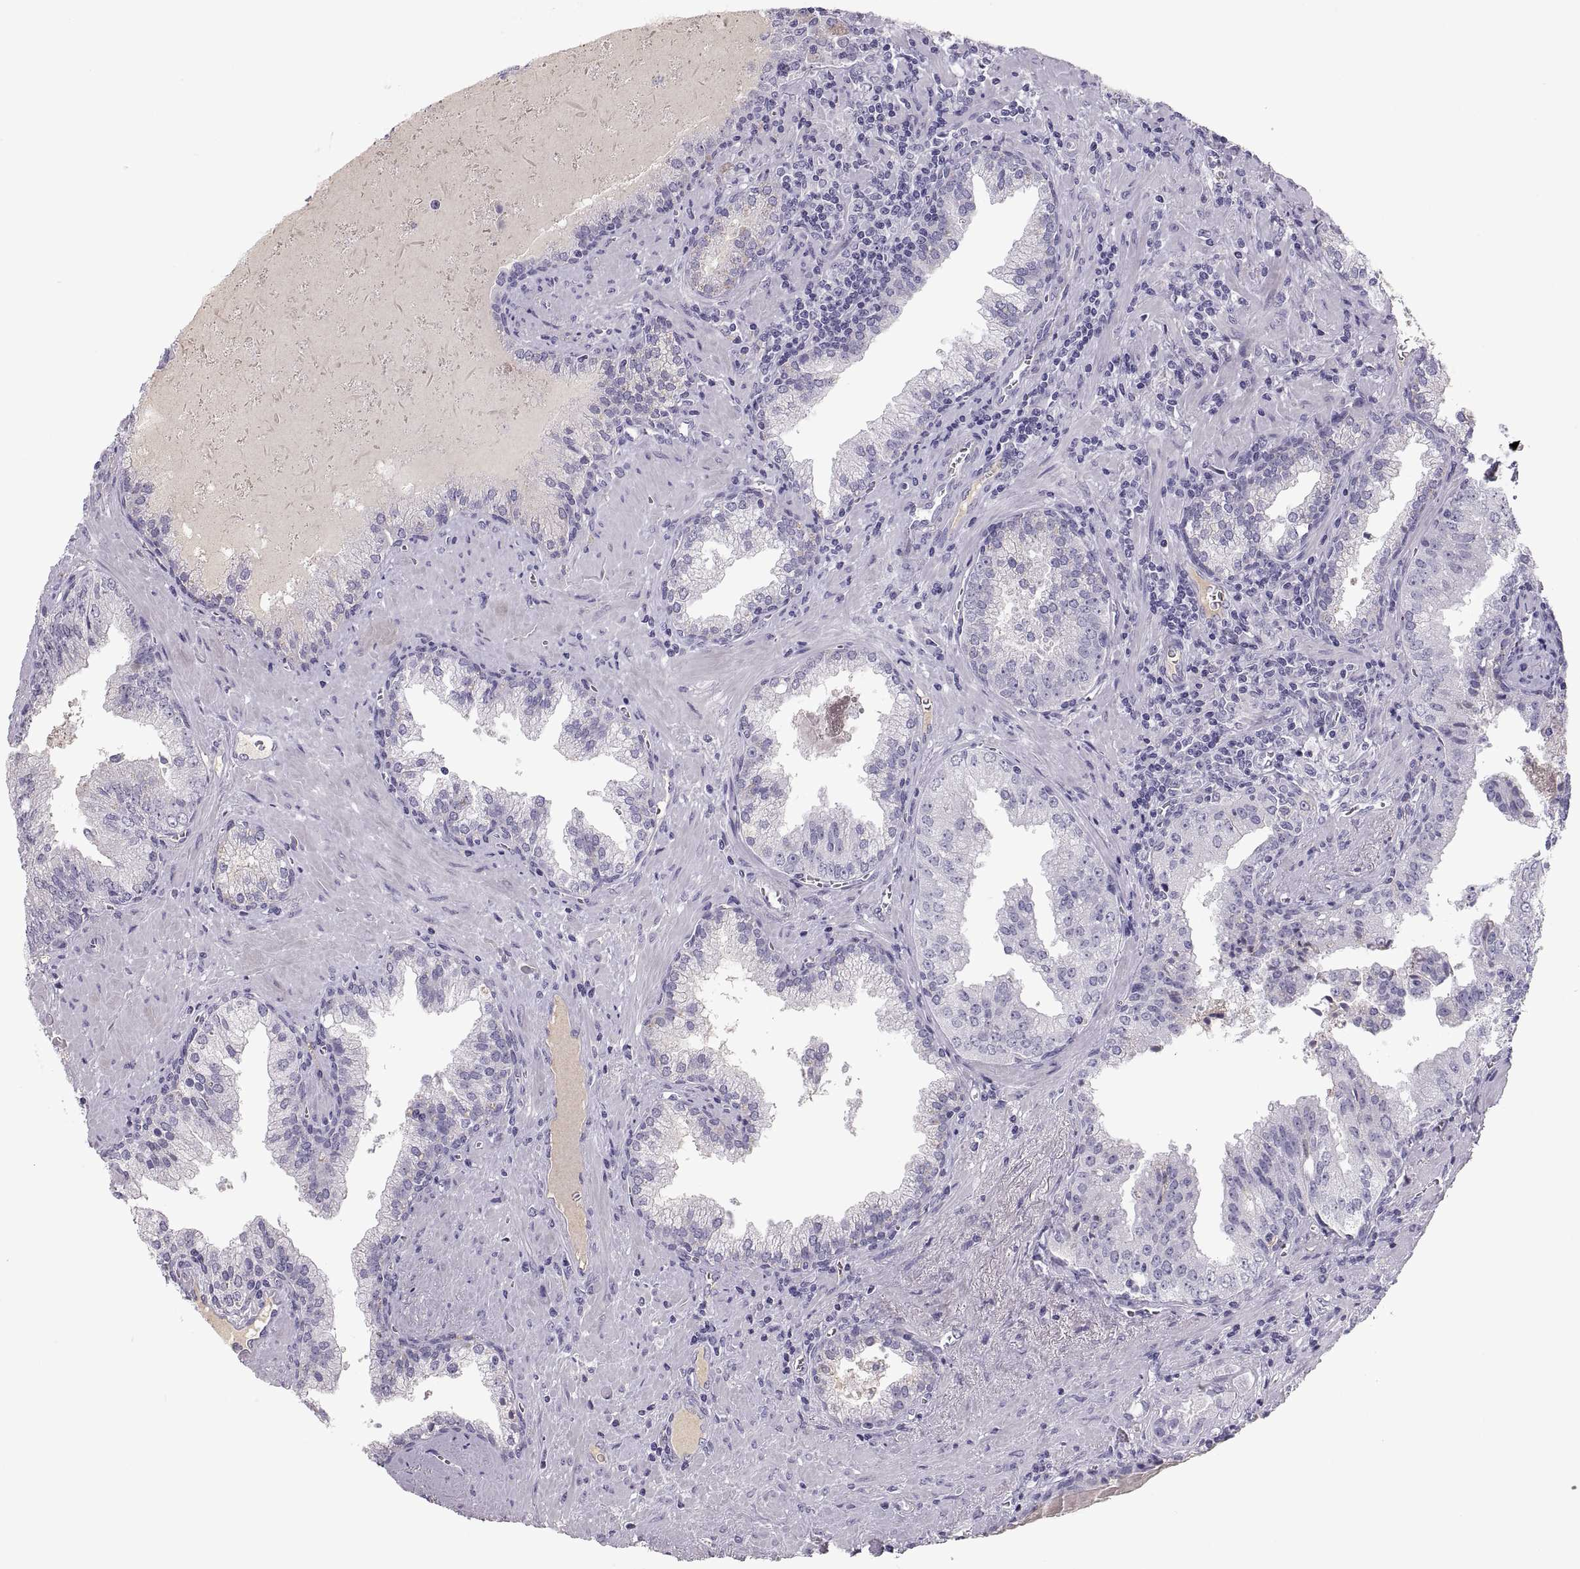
{"staining": {"intensity": "negative", "quantity": "none", "location": "none"}, "tissue": "prostate cancer", "cell_type": "Tumor cells", "image_type": "cancer", "snomed": [{"axis": "morphology", "description": "Adenocarcinoma, High grade"}, {"axis": "topography", "description": "Prostate"}], "caption": "High power microscopy micrograph of an immunohistochemistry histopathology image of prostate cancer, revealing no significant expression in tumor cells.", "gene": "MAGEB2", "patient": {"sex": "male", "age": 68}}